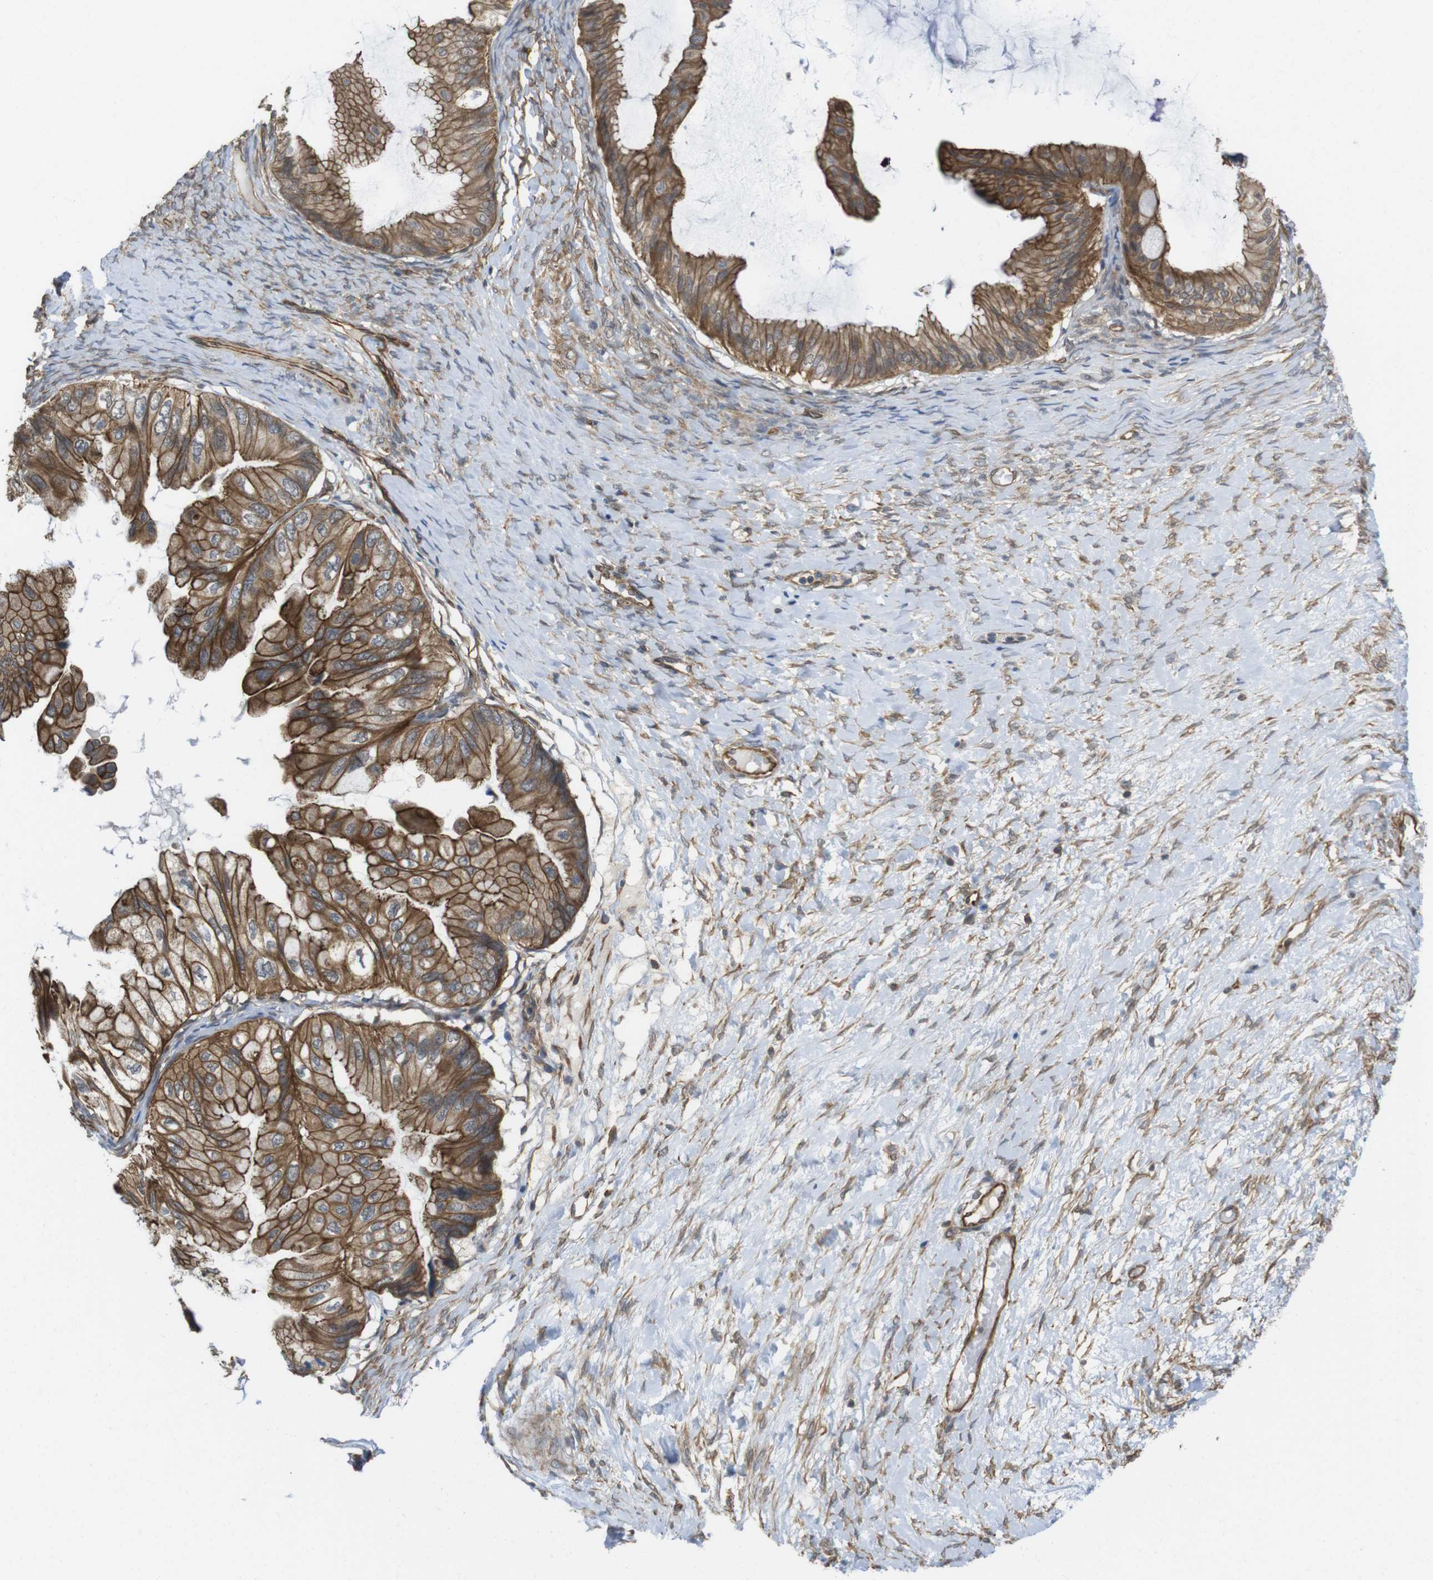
{"staining": {"intensity": "strong", "quantity": ">75%", "location": "cytoplasmic/membranous"}, "tissue": "ovarian cancer", "cell_type": "Tumor cells", "image_type": "cancer", "snomed": [{"axis": "morphology", "description": "Cystadenocarcinoma, mucinous, NOS"}, {"axis": "topography", "description": "Ovary"}], "caption": "Immunohistochemical staining of ovarian cancer (mucinous cystadenocarcinoma) displays strong cytoplasmic/membranous protein staining in about >75% of tumor cells. Using DAB (3,3'-diaminobenzidine) (brown) and hematoxylin (blue) stains, captured at high magnification using brightfield microscopy.", "gene": "ZDHHC5", "patient": {"sex": "female", "age": 61}}